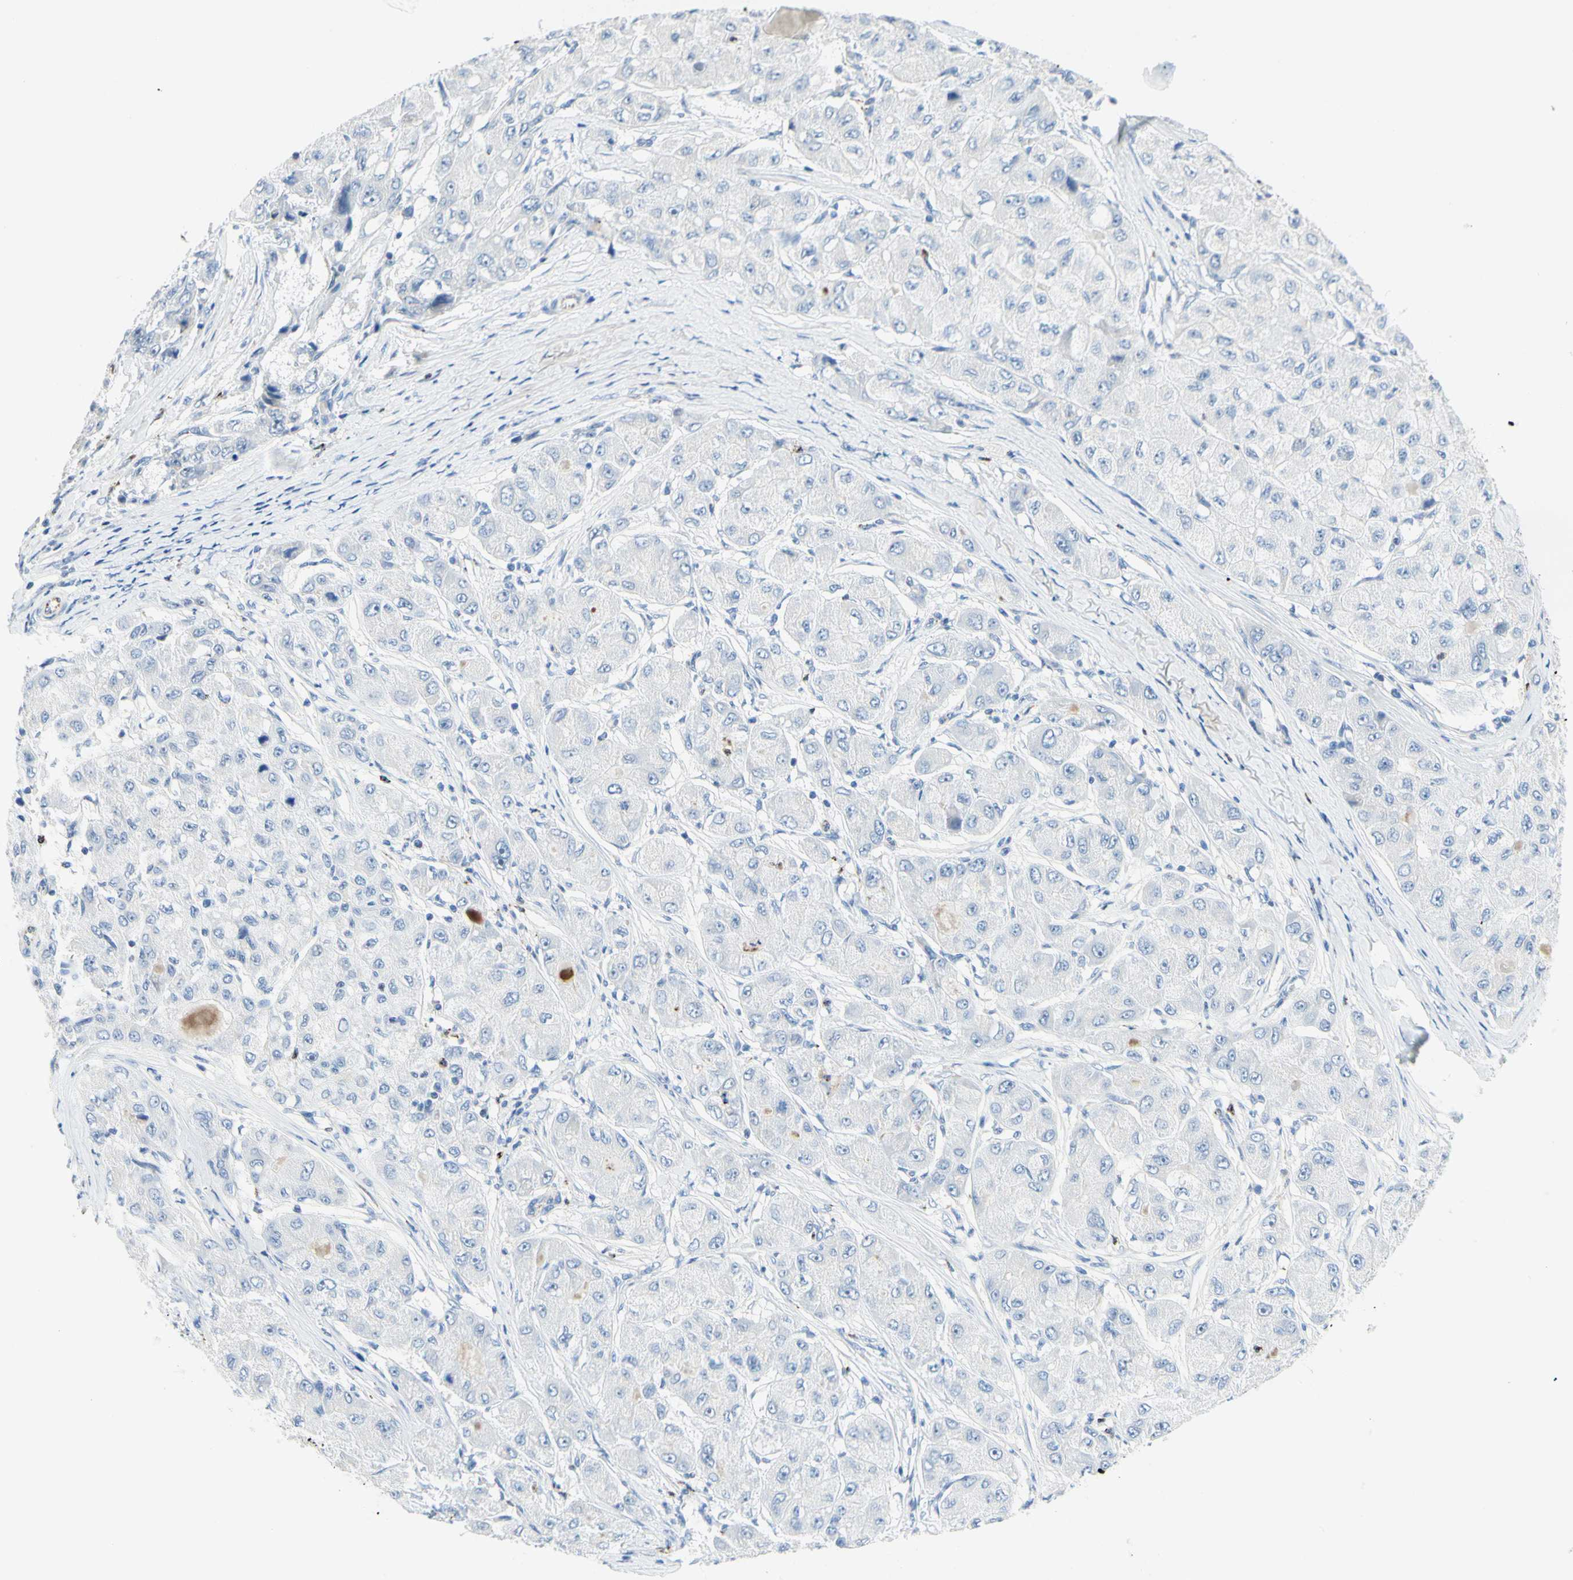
{"staining": {"intensity": "negative", "quantity": "none", "location": "none"}, "tissue": "liver cancer", "cell_type": "Tumor cells", "image_type": "cancer", "snomed": [{"axis": "morphology", "description": "Carcinoma, Hepatocellular, NOS"}, {"axis": "topography", "description": "Liver"}], "caption": "Image shows no protein expression in tumor cells of liver cancer tissue. Brightfield microscopy of immunohistochemistry stained with DAB (3,3'-diaminobenzidine) (brown) and hematoxylin (blue), captured at high magnification.", "gene": "CYSLTR1", "patient": {"sex": "male", "age": 80}}